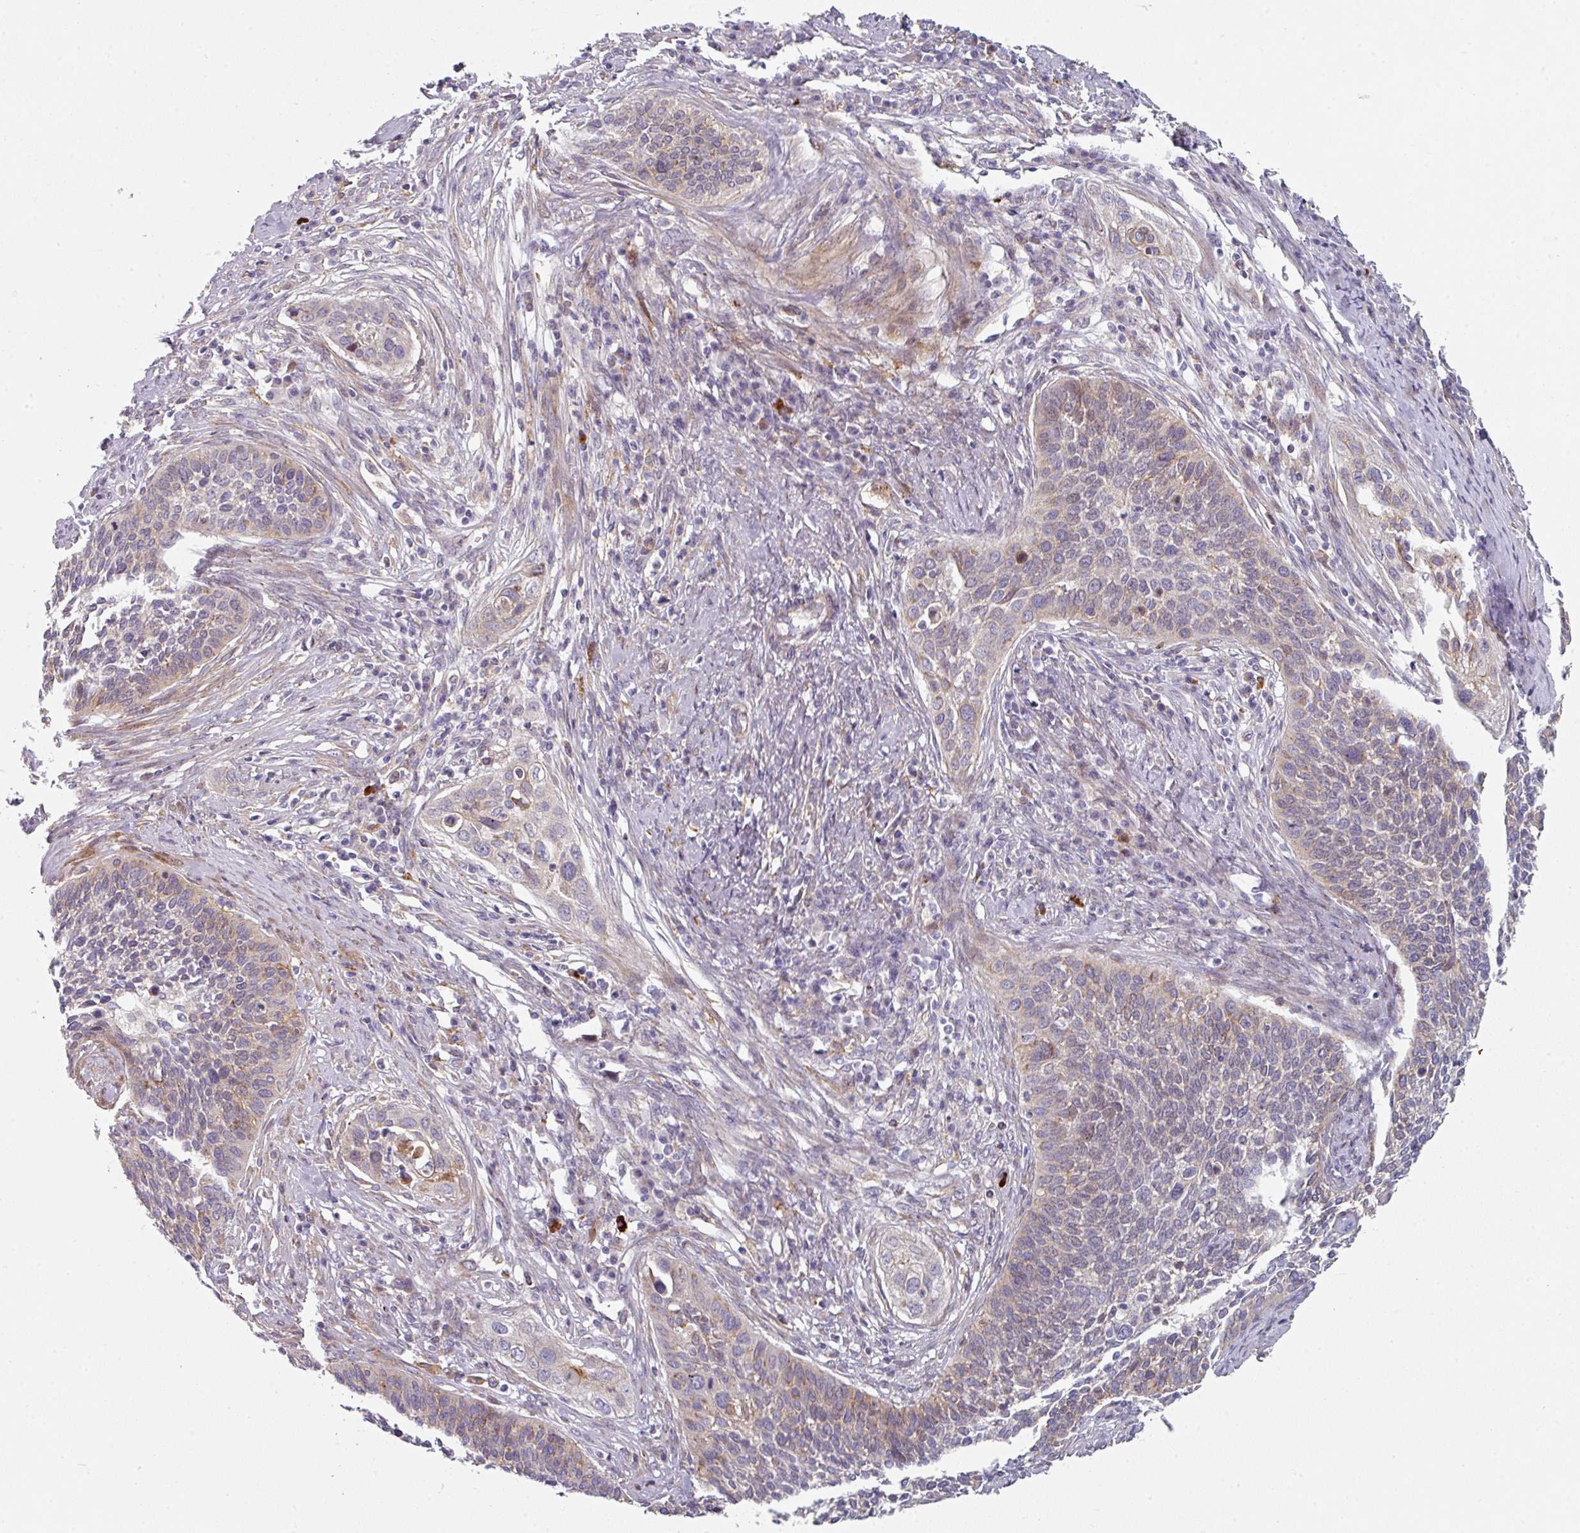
{"staining": {"intensity": "weak", "quantity": "<25%", "location": "cytoplasmic/membranous"}, "tissue": "cervical cancer", "cell_type": "Tumor cells", "image_type": "cancer", "snomed": [{"axis": "morphology", "description": "Squamous cell carcinoma, NOS"}, {"axis": "topography", "description": "Cervix"}], "caption": "Immunohistochemical staining of human cervical cancer (squamous cell carcinoma) displays no significant expression in tumor cells. The staining is performed using DAB brown chromogen with nuclei counter-stained in using hematoxylin.", "gene": "WSB2", "patient": {"sex": "female", "age": 34}}